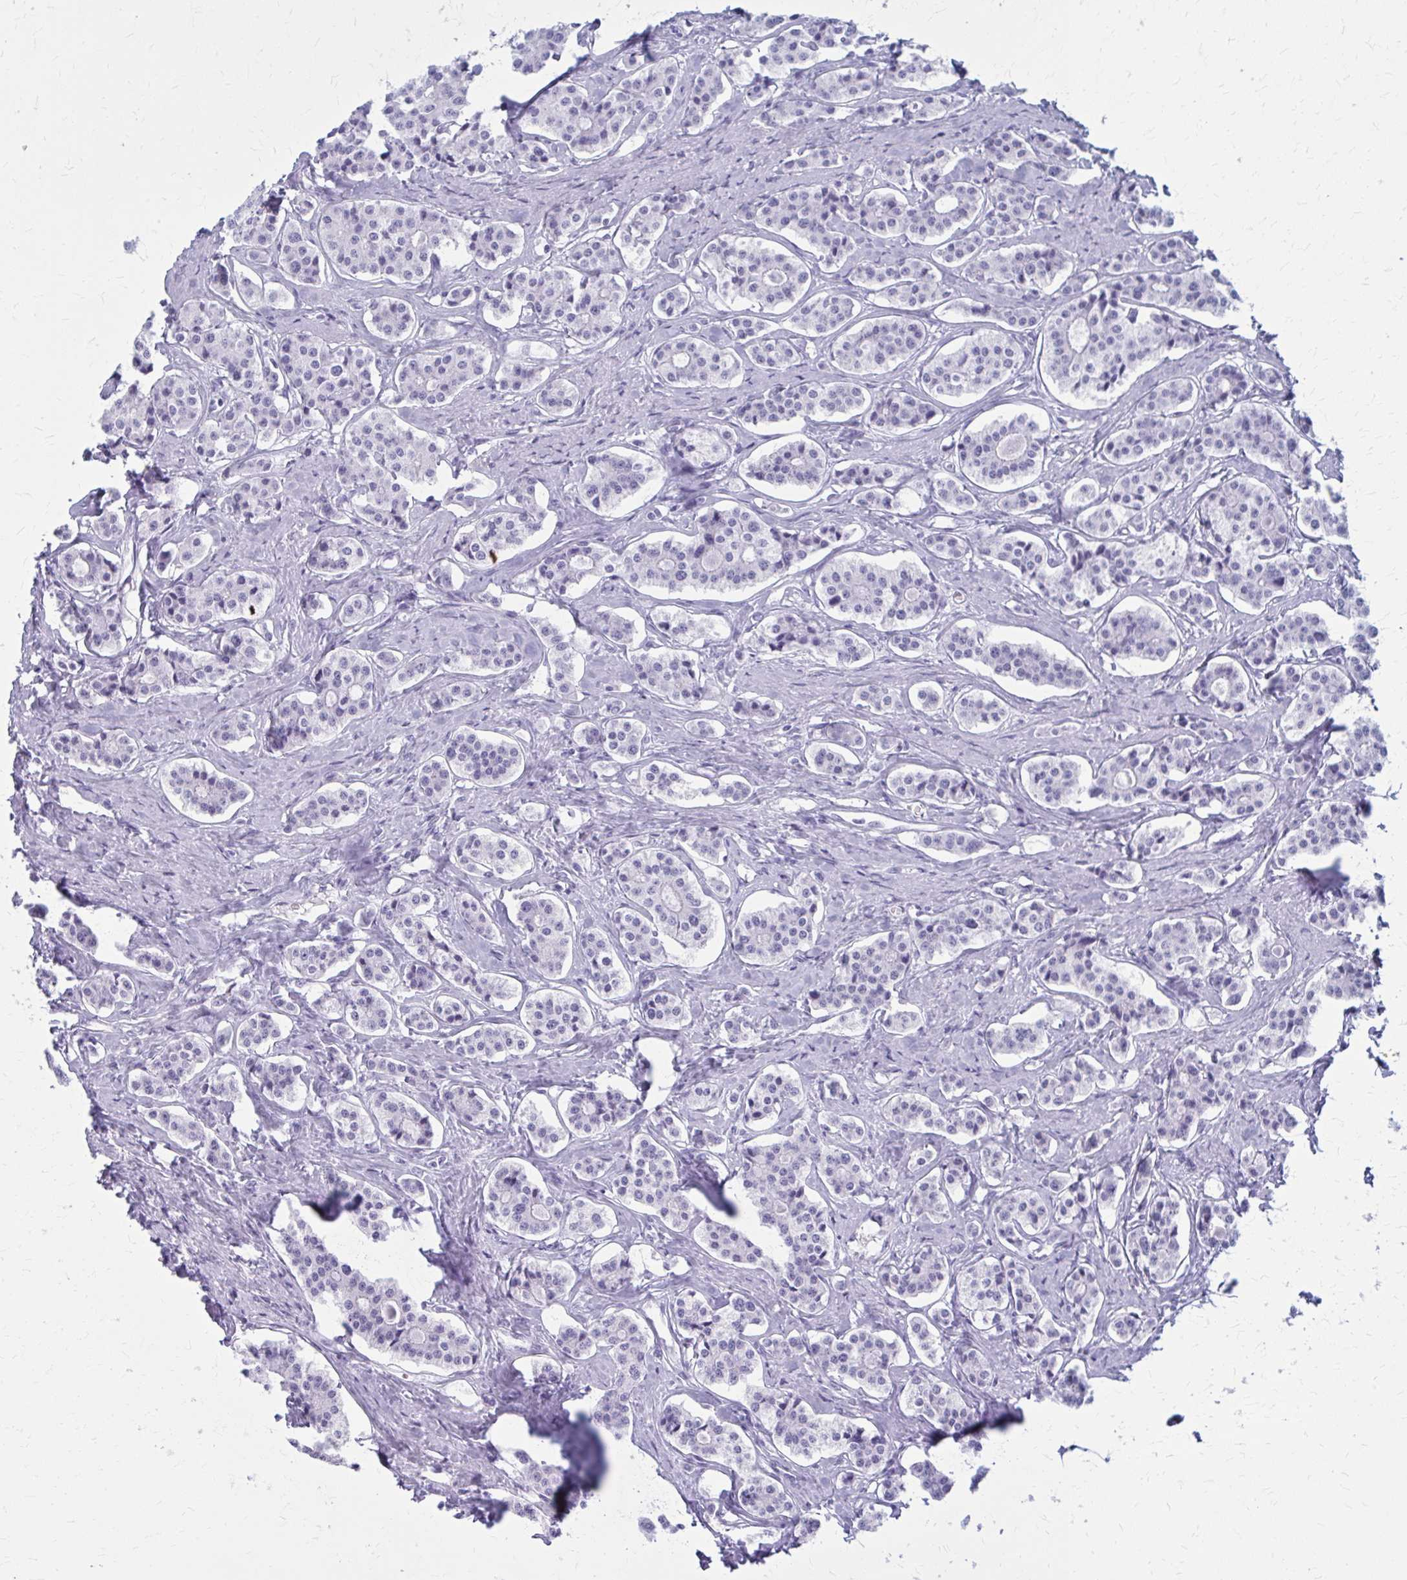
{"staining": {"intensity": "negative", "quantity": "none", "location": "none"}, "tissue": "carcinoid", "cell_type": "Tumor cells", "image_type": "cancer", "snomed": [{"axis": "morphology", "description": "Carcinoid, malignant, NOS"}, {"axis": "topography", "description": "Small intestine"}], "caption": "This is an immunohistochemistry (IHC) image of human carcinoid. There is no expression in tumor cells.", "gene": "ZDHHC7", "patient": {"sex": "male", "age": 63}}